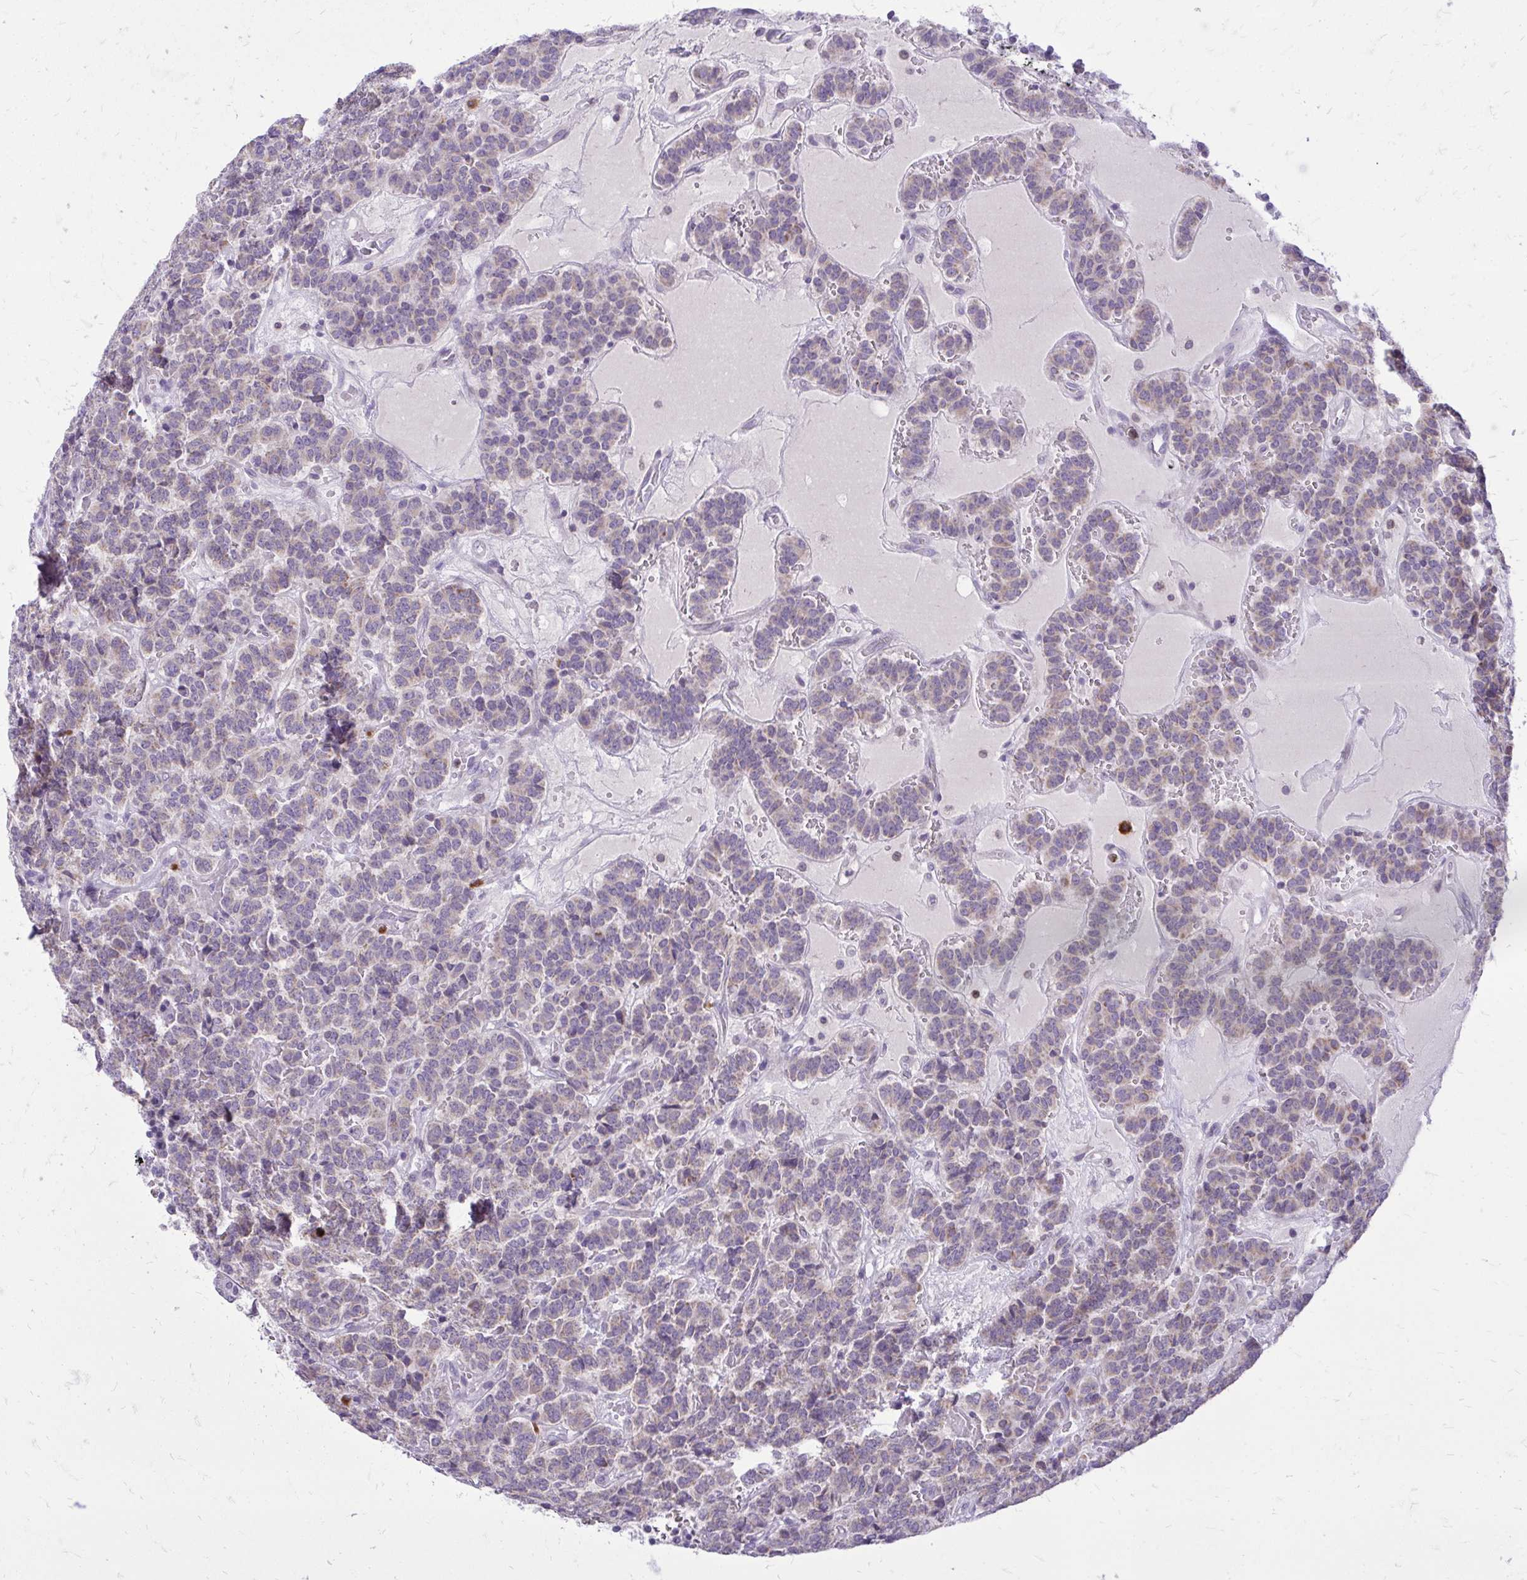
{"staining": {"intensity": "negative", "quantity": "none", "location": "none"}, "tissue": "carcinoid", "cell_type": "Tumor cells", "image_type": "cancer", "snomed": [{"axis": "morphology", "description": "Carcinoid, malignant, NOS"}, {"axis": "topography", "description": "Pancreas"}], "caption": "This photomicrograph is of carcinoid stained with IHC to label a protein in brown with the nuclei are counter-stained blue. There is no positivity in tumor cells.", "gene": "RPS6KA2", "patient": {"sex": "male", "age": 36}}